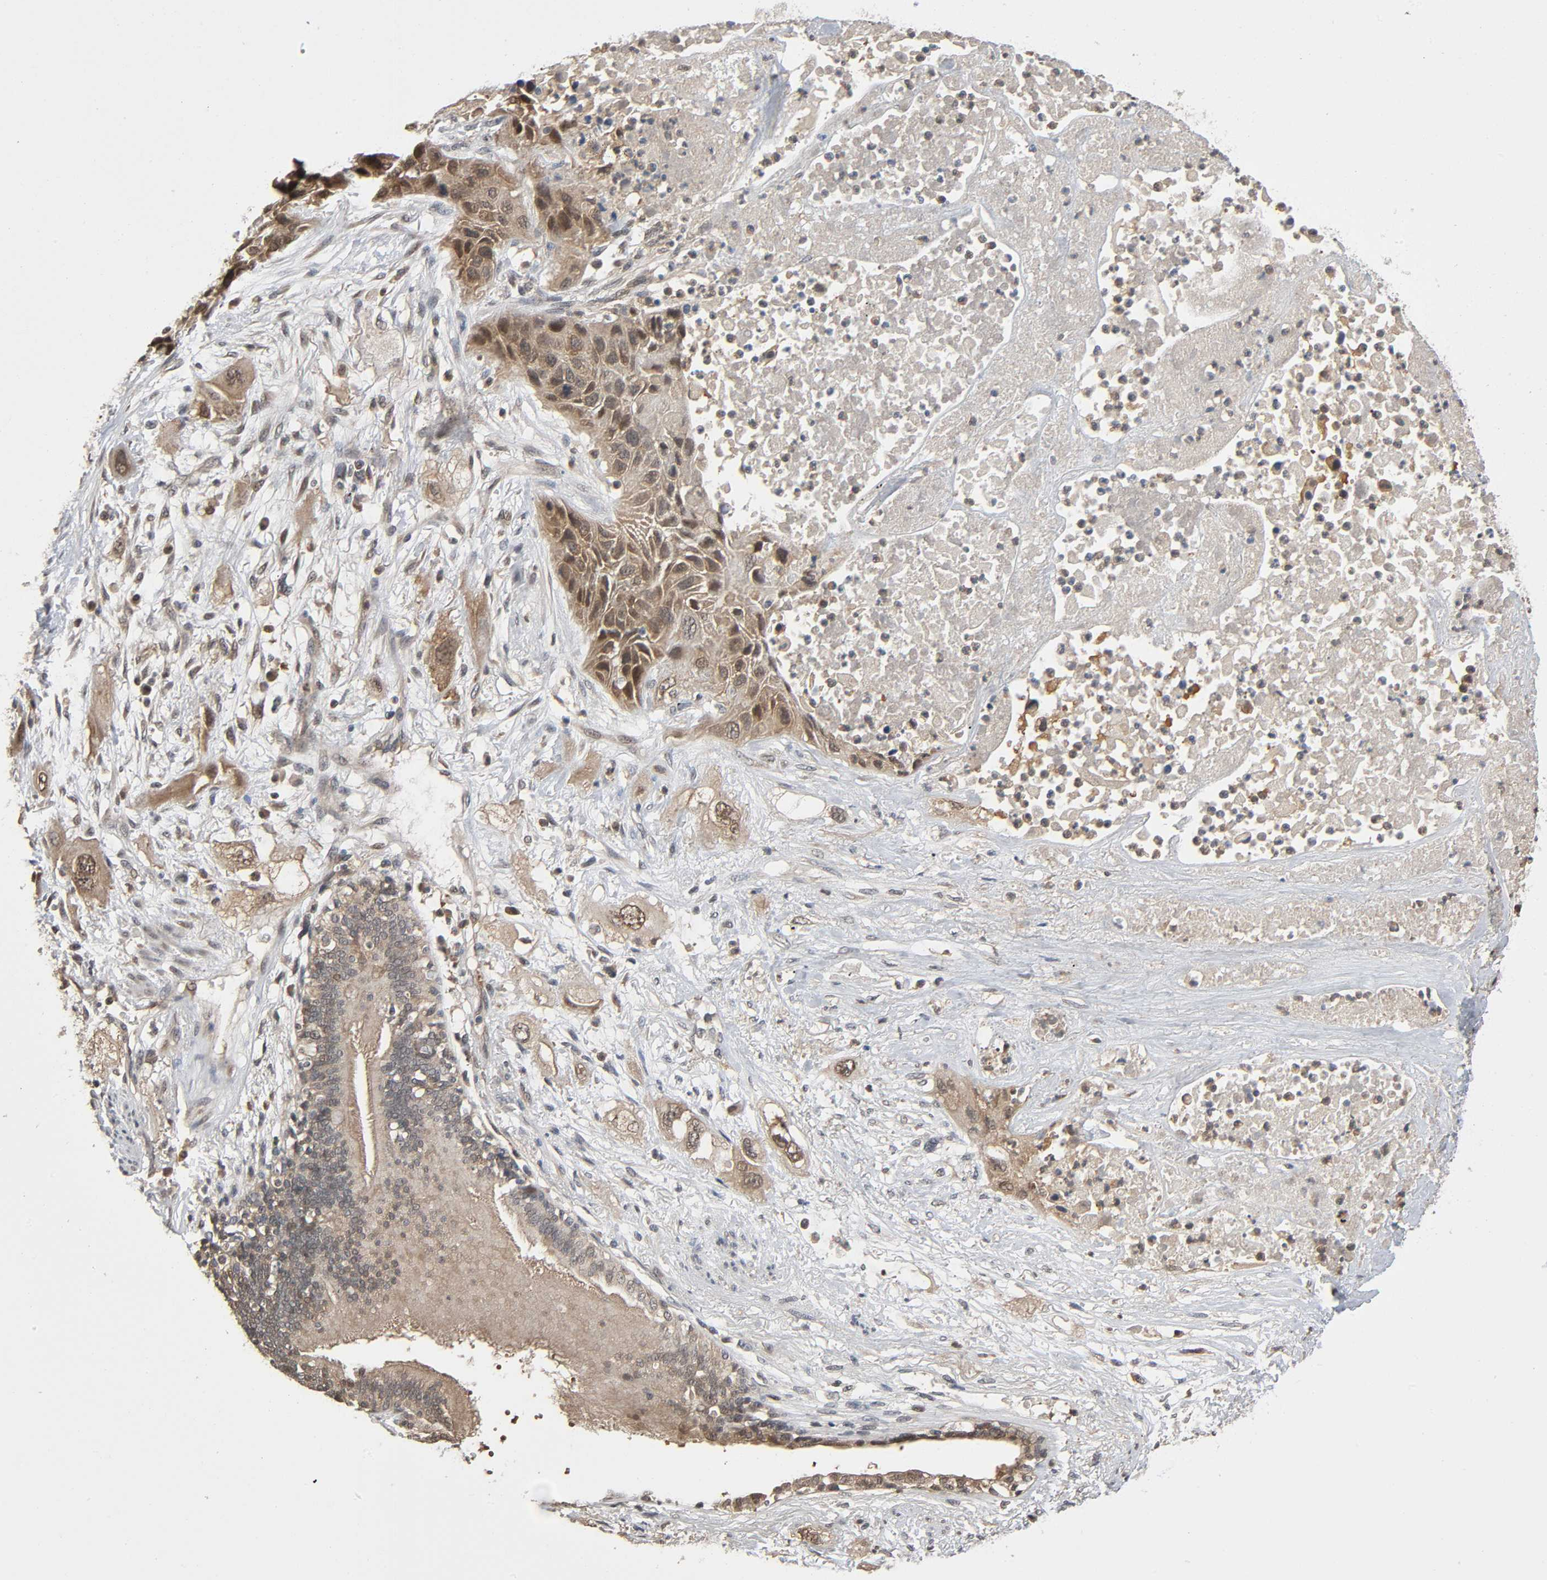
{"staining": {"intensity": "strong", "quantity": "25%-75%", "location": "cytoplasmic/membranous,nuclear"}, "tissue": "lung cancer", "cell_type": "Tumor cells", "image_type": "cancer", "snomed": [{"axis": "morphology", "description": "Squamous cell carcinoma, NOS"}, {"axis": "topography", "description": "Lung"}], "caption": "Immunohistochemical staining of lung cancer demonstrates high levels of strong cytoplasmic/membranous and nuclear protein expression in about 25%-75% of tumor cells.", "gene": "NEDD8", "patient": {"sex": "female", "age": 76}}